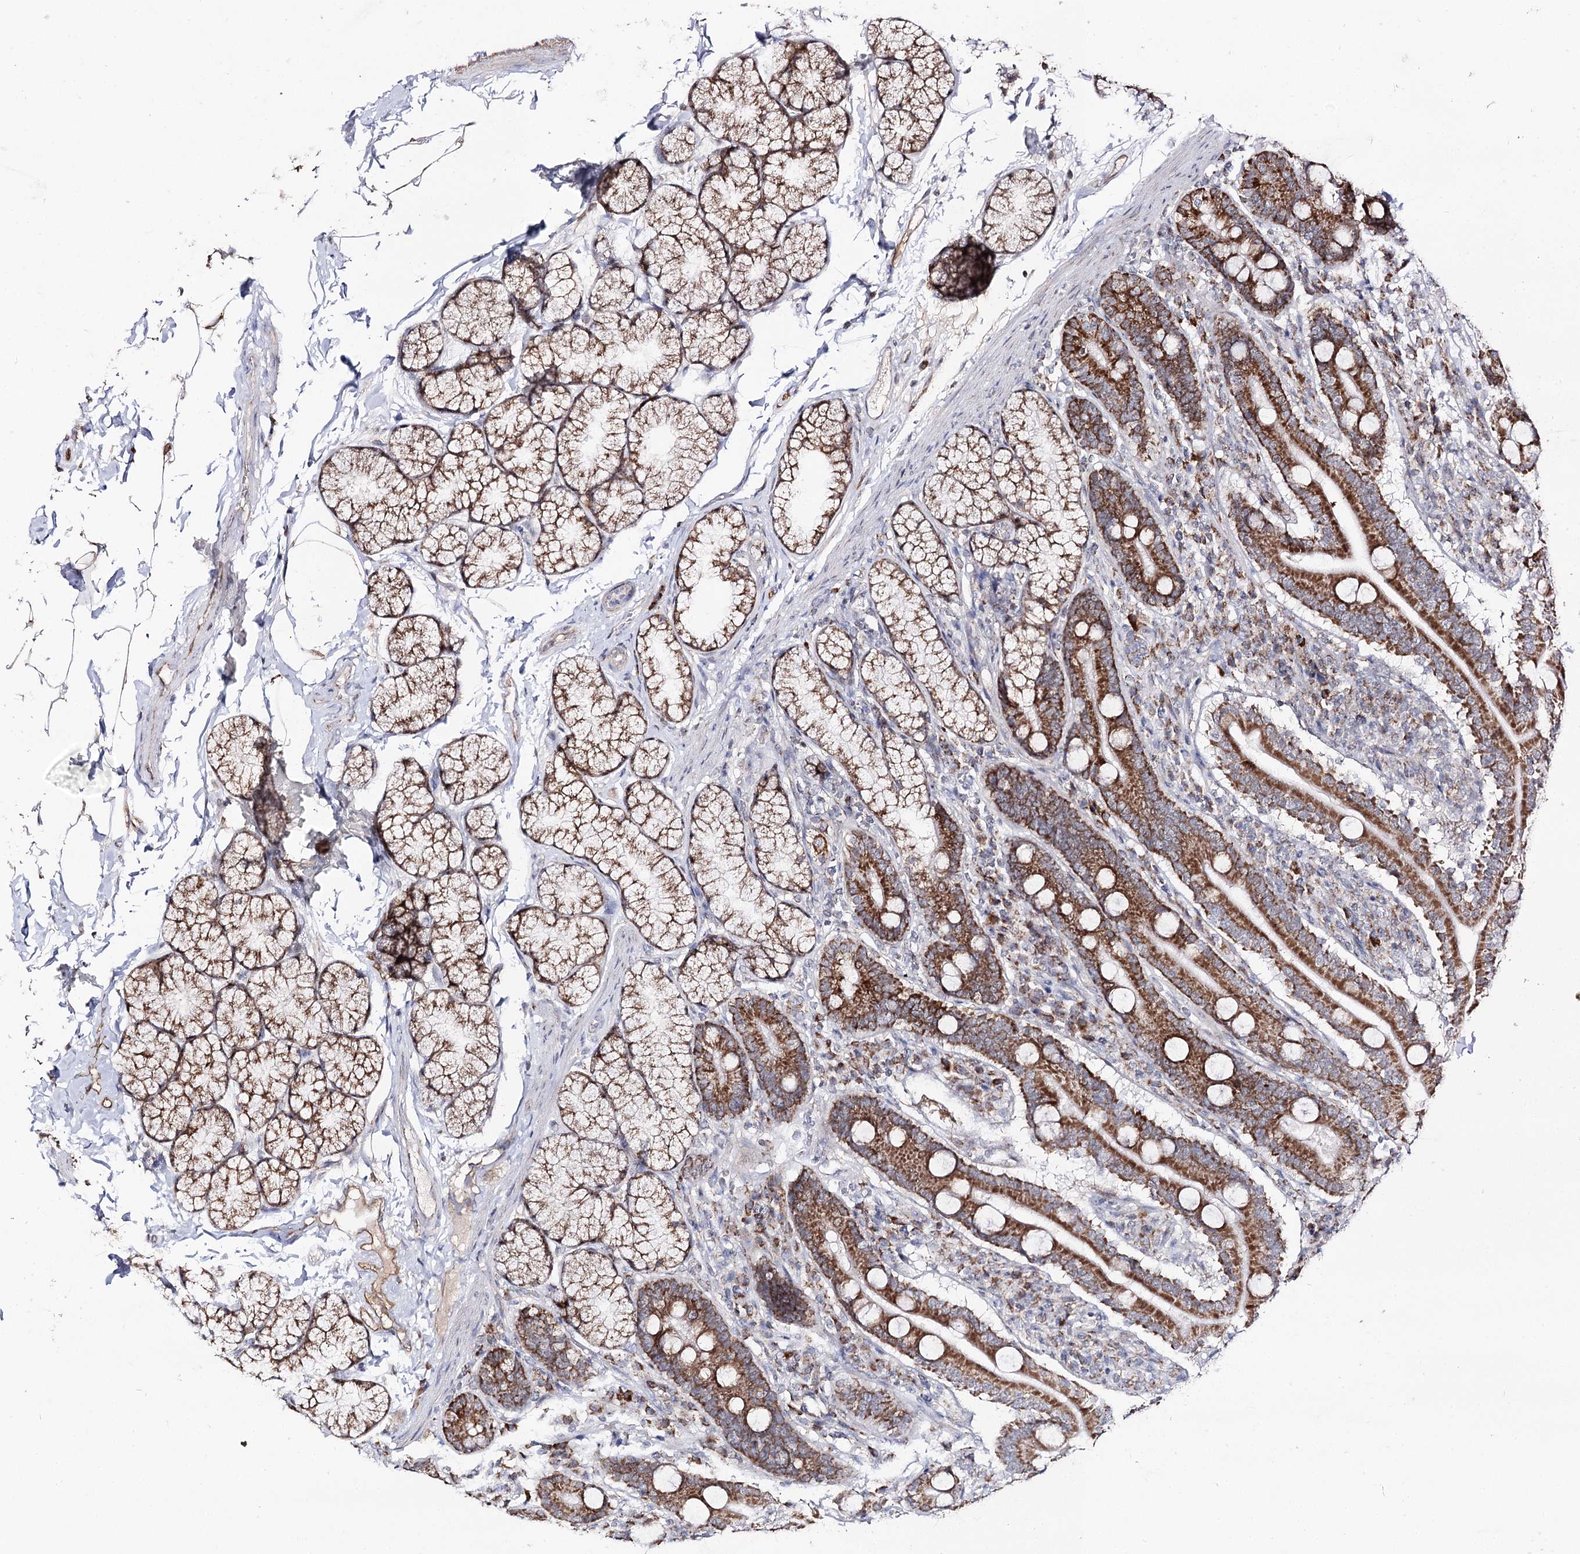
{"staining": {"intensity": "moderate", "quantity": ">75%", "location": "cytoplasmic/membranous"}, "tissue": "duodenum", "cell_type": "Glandular cells", "image_type": "normal", "snomed": [{"axis": "morphology", "description": "Normal tissue, NOS"}, {"axis": "topography", "description": "Duodenum"}], "caption": "Brown immunohistochemical staining in benign duodenum displays moderate cytoplasmic/membranous staining in about >75% of glandular cells.", "gene": "CBR4", "patient": {"sex": "male", "age": 35}}